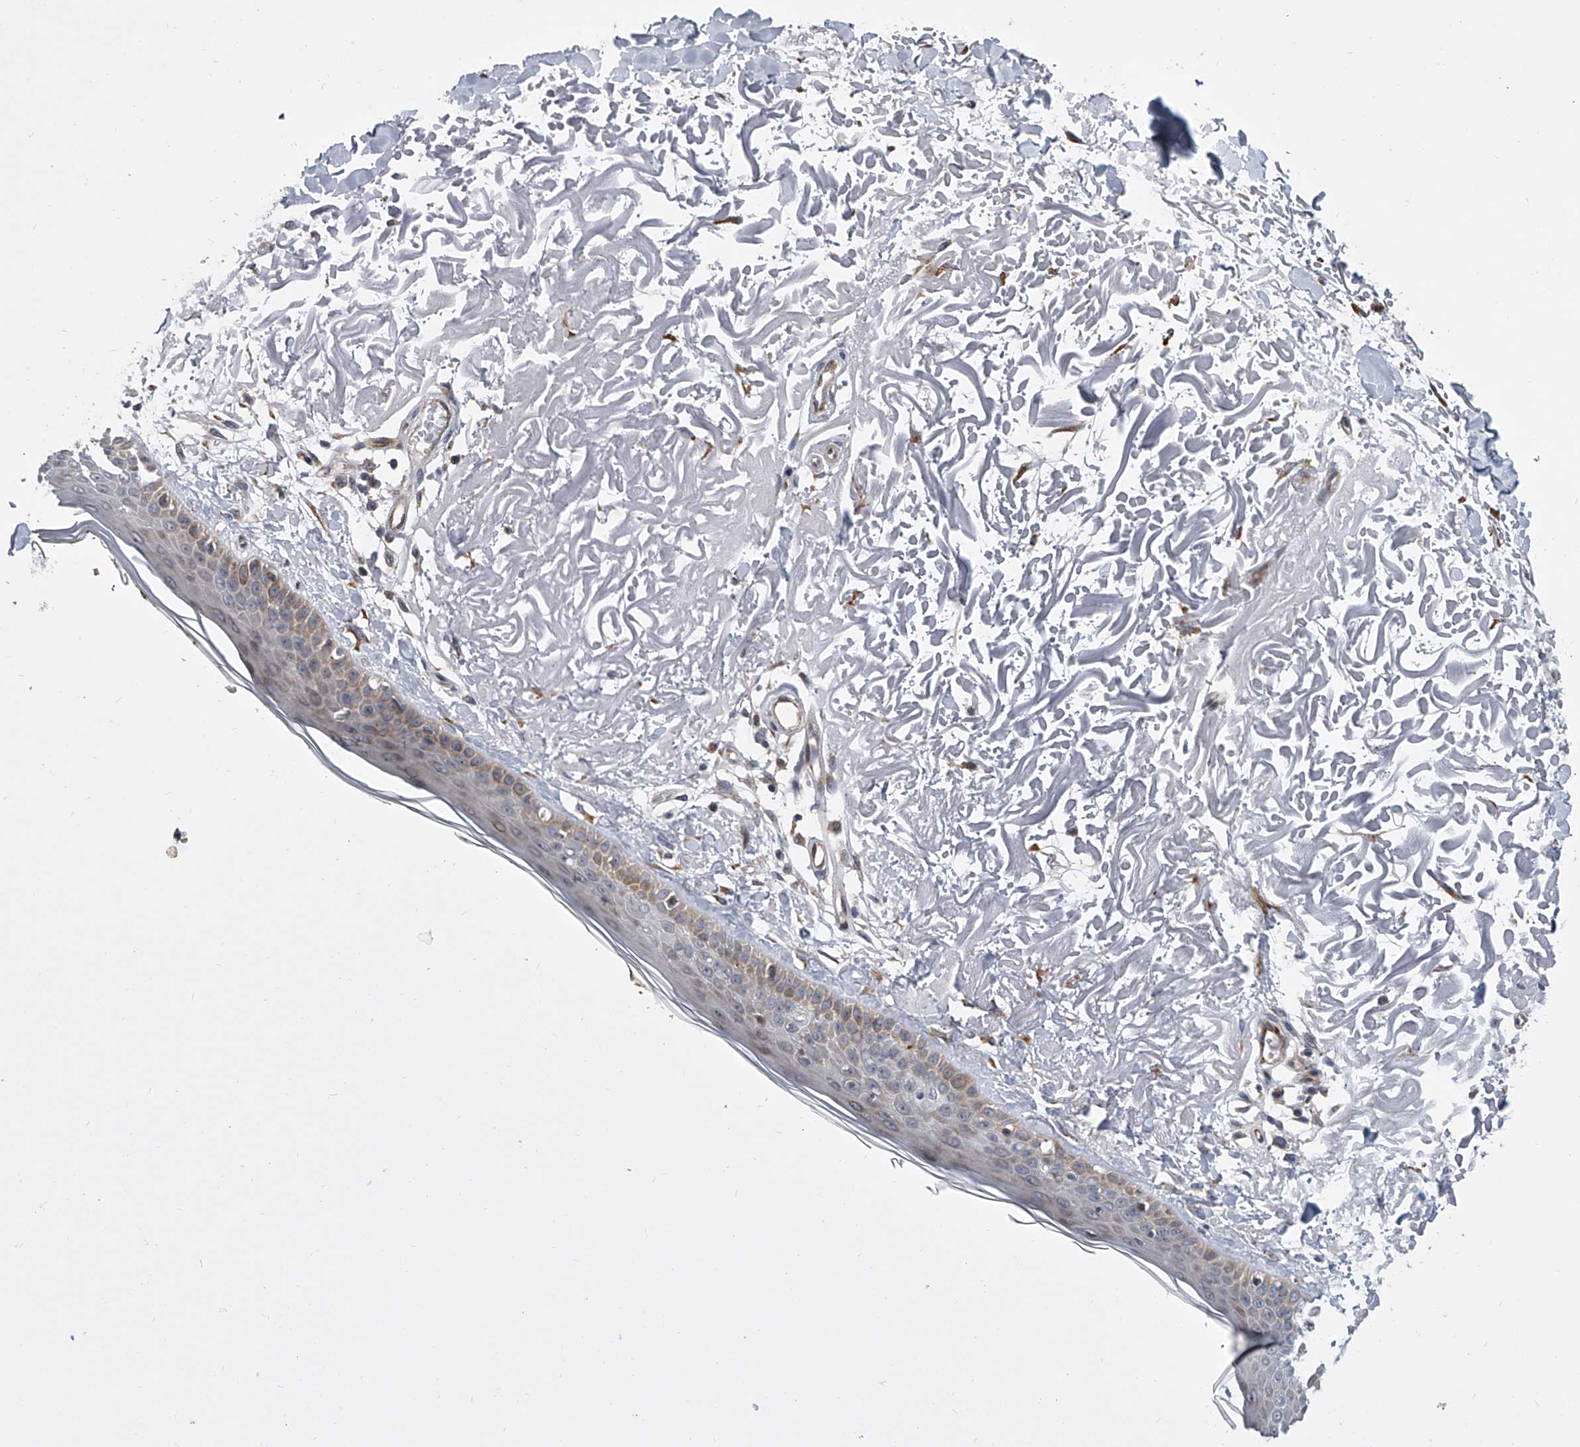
{"staining": {"intensity": "negative", "quantity": "none", "location": "none"}, "tissue": "skin", "cell_type": "Fibroblasts", "image_type": "normal", "snomed": [{"axis": "morphology", "description": "Normal tissue, NOS"}, {"axis": "topography", "description": "Skin"}, {"axis": "topography", "description": "Skeletal muscle"}], "caption": "This is an immunohistochemistry (IHC) photomicrograph of normal human skin. There is no positivity in fibroblasts.", "gene": "DLGAP2", "patient": {"sex": "male", "age": 83}}